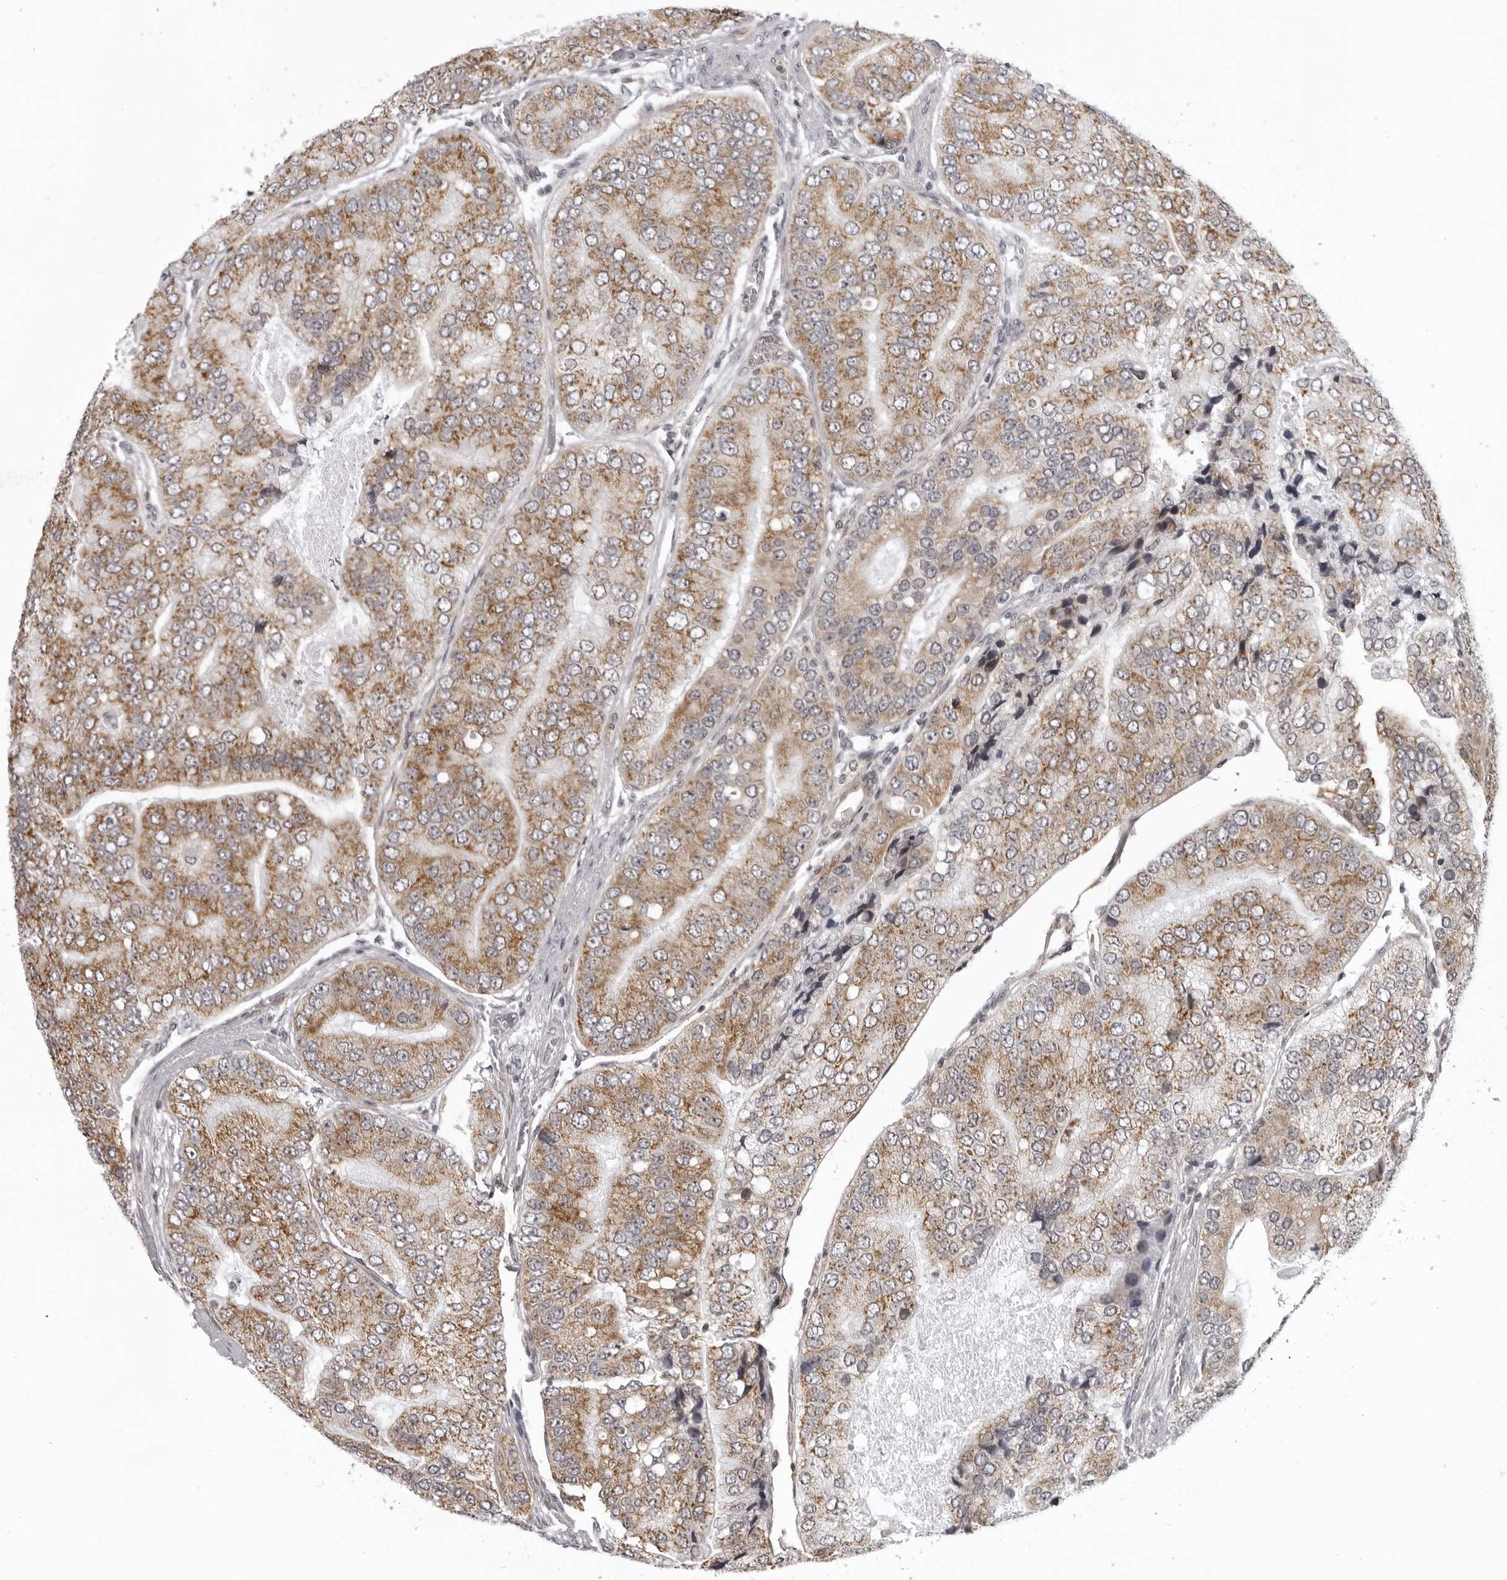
{"staining": {"intensity": "moderate", "quantity": ">75%", "location": "cytoplasmic/membranous"}, "tissue": "prostate cancer", "cell_type": "Tumor cells", "image_type": "cancer", "snomed": [{"axis": "morphology", "description": "Adenocarcinoma, High grade"}, {"axis": "topography", "description": "Prostate"}], "caption": "Immunohistochemical staining of human prostate cancer exhibits medium levels of moderate cytoplasmic/membranous protein staining in approximately >75% of tumor cells.", "gene": "MRPS15", "patient": {"sex": "male", "age": 70}}